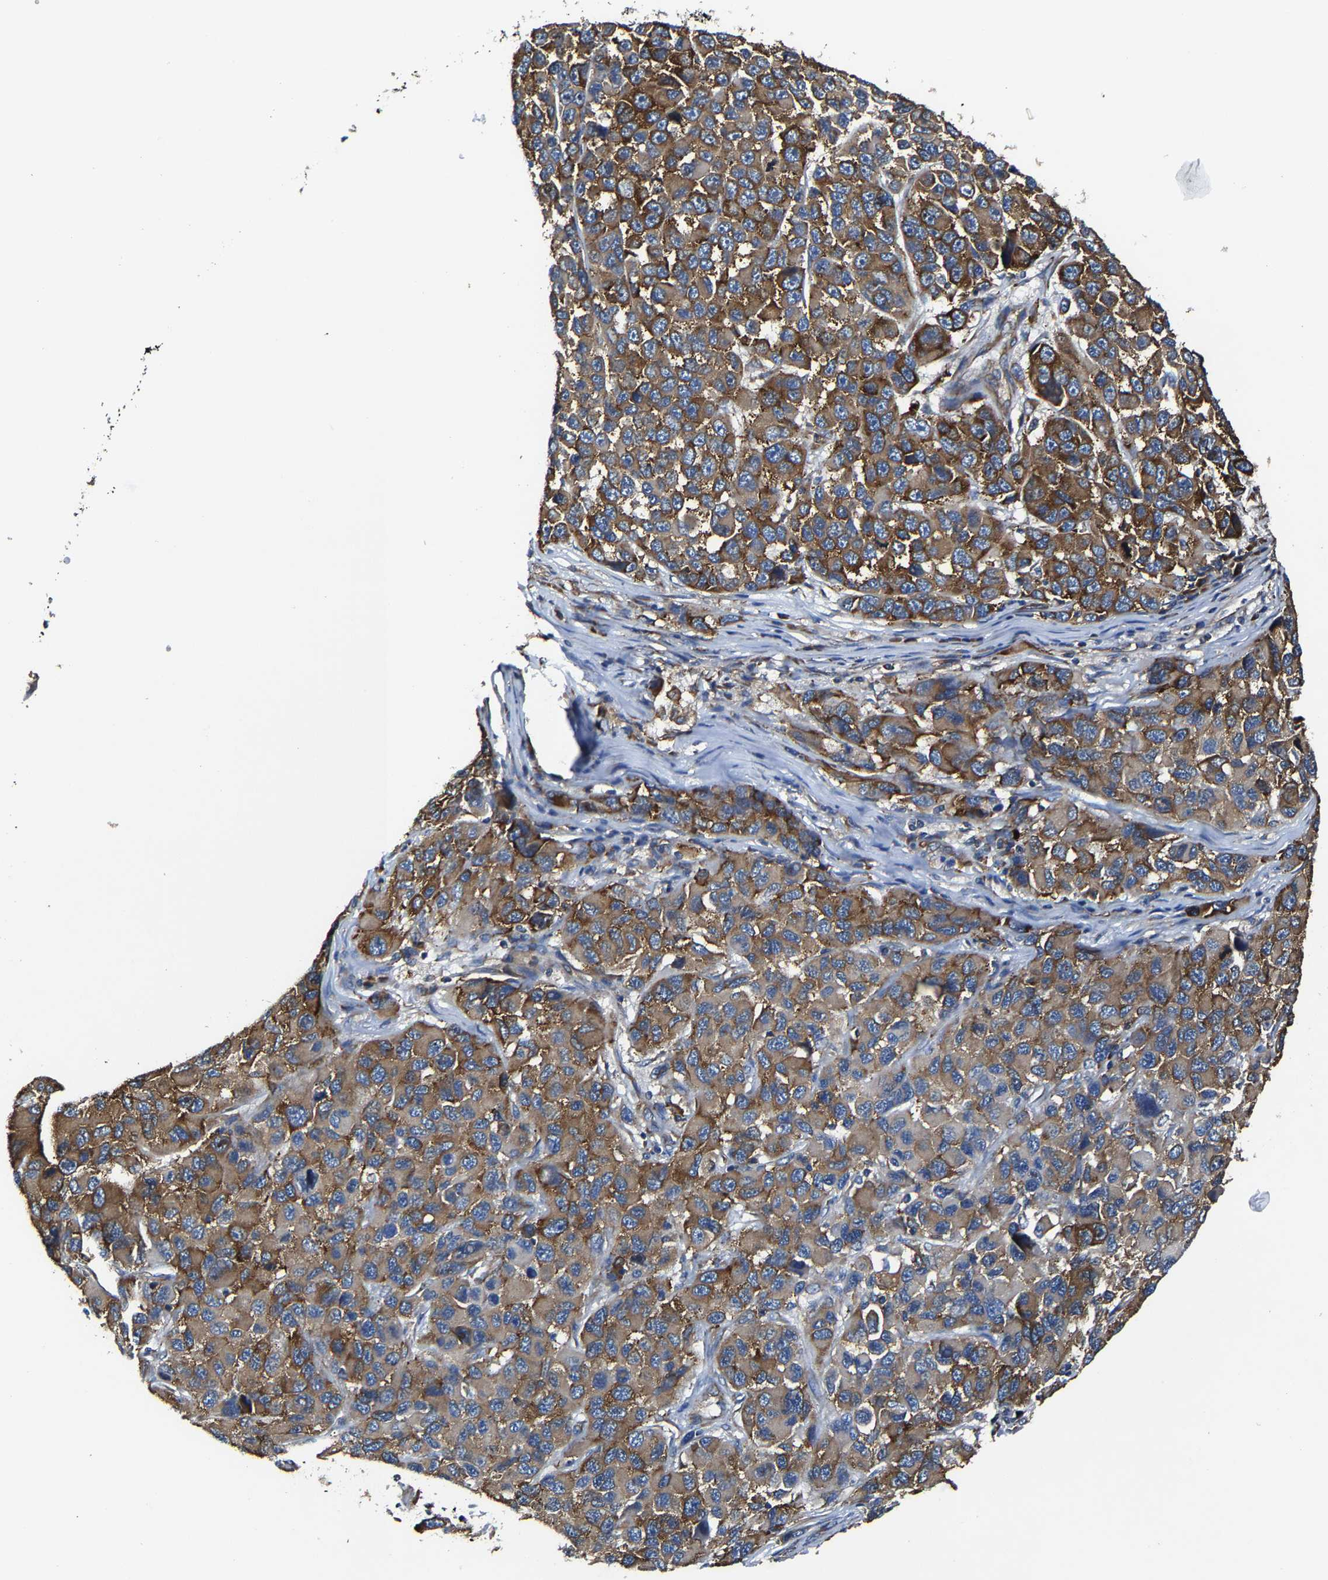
{"staining": {"intensity": "strong", "quantity": ">75%", "location": "cytoplasmic/membranous"}, "tissue": "melanoma", "cell_type": "Tumor cells", "image_type": "cancer", "snomed": [{"axis": "morphology", "description": "Malignant melanoma, NOS"}, {"axis": "topography", "description": "Skin"}], "caption": "Immunohistochemistry (IHC) histopathology image of melanoma stained for a protein (brown), which reveals high levels of strong cytoplasmic/membranous positivity in approximately >75% of tumor cells.", "gene": "G3BP2", "patient": {"sex": "male", "age": 53}}